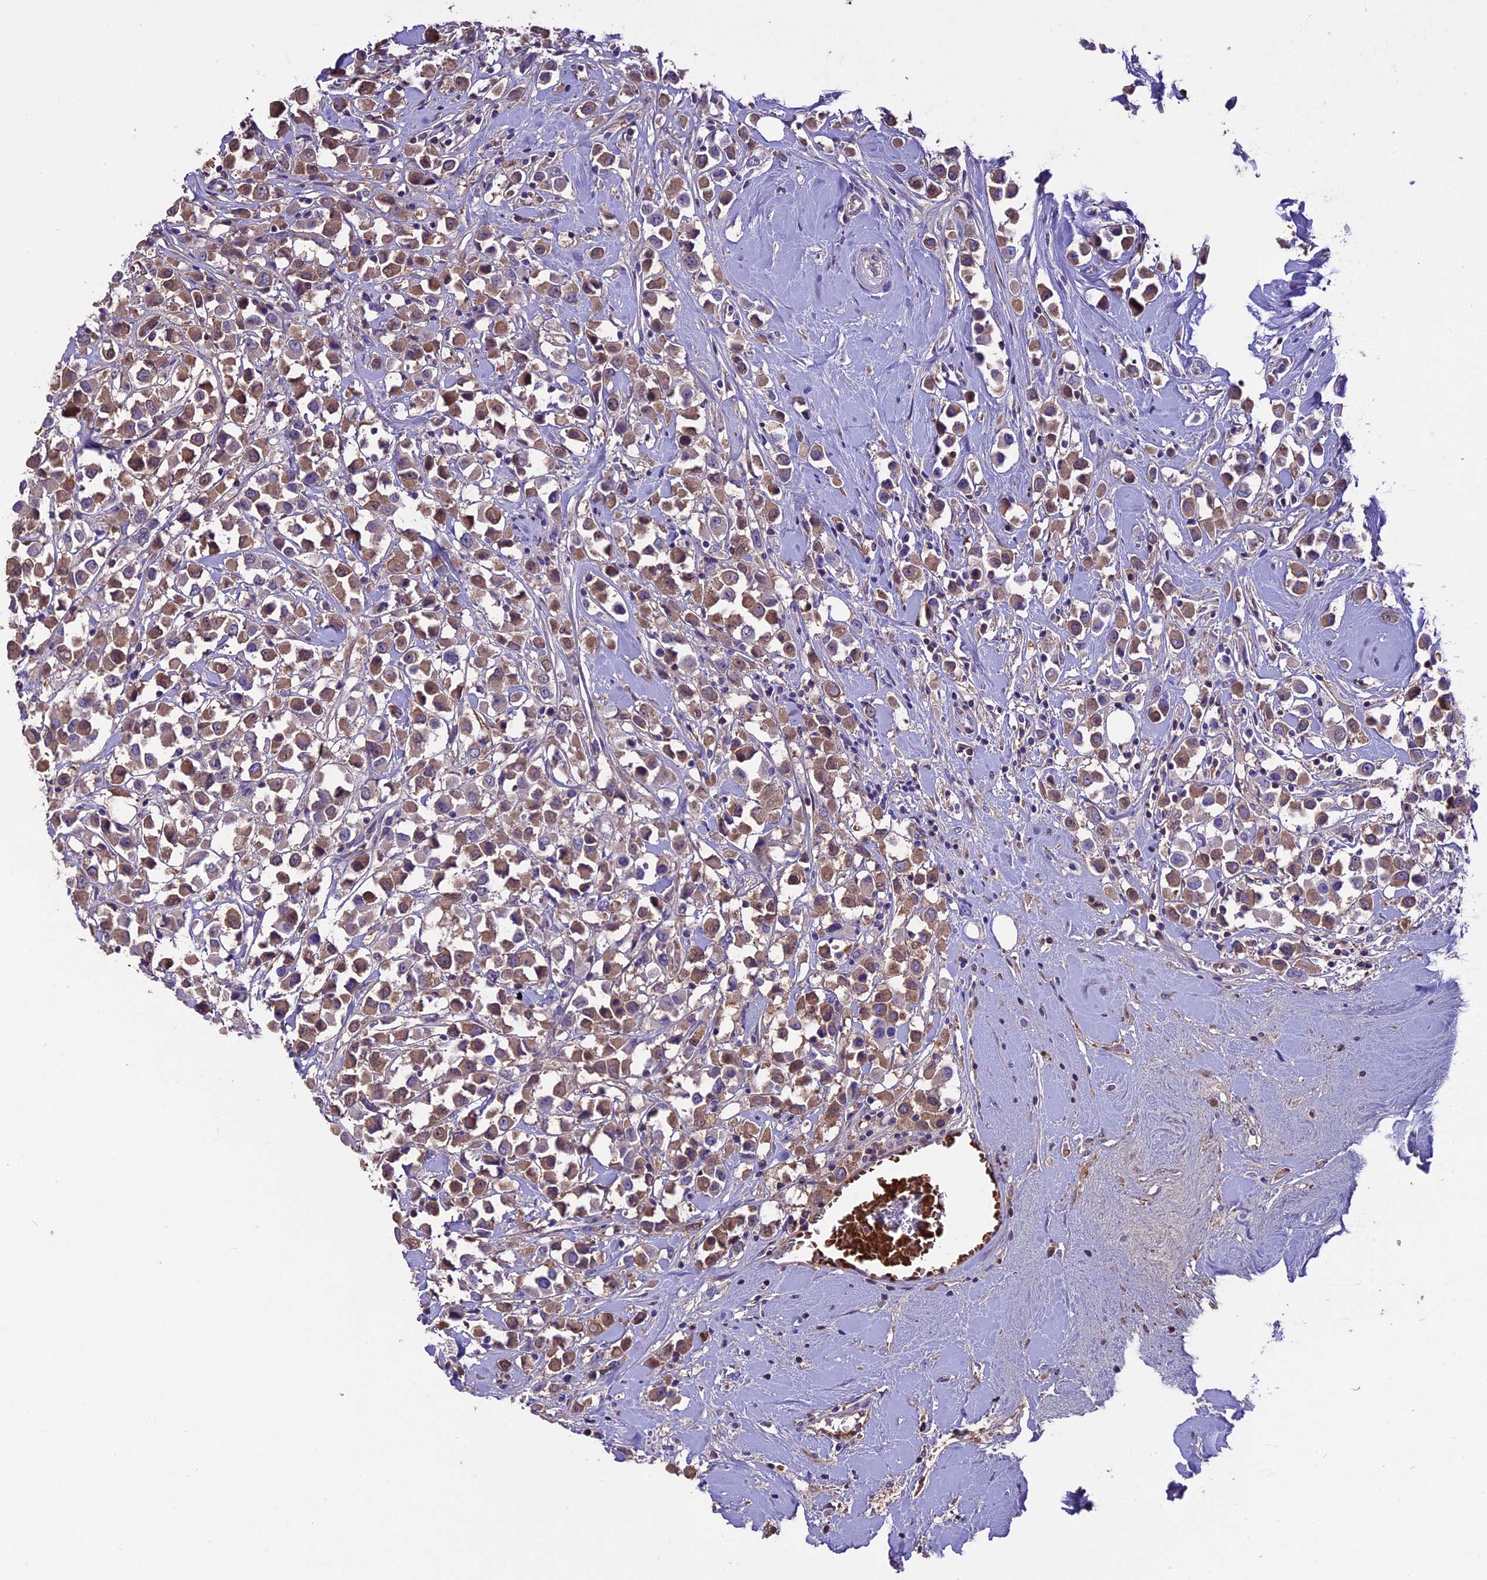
{"staining": {"intensity": "moderate", "quantity": ">75%", "location": "cytoplasmic/membranous"}, "tissue": "breast cancer", "cell_type": "Tumor cells", "image_type": "cancer", "snomed": [{"axis": "morphology", "description": "Duct carcinoma"}, {"axis": "topography", "description": "Breast"}], "caption": "The histopathology image shows a brown stain indicating the presence of a protein in the cytoplasmic/membranous of tumor cells in breast cancer. The protein of interest is stained brown, and the nuclei are stained in blue (DAB (3,3'-diaminobenzidine) IHC with brightfield microscopy, high magnification).", "gene": "TCP11L2", "patient": {"sex": "female", "age": 61}}